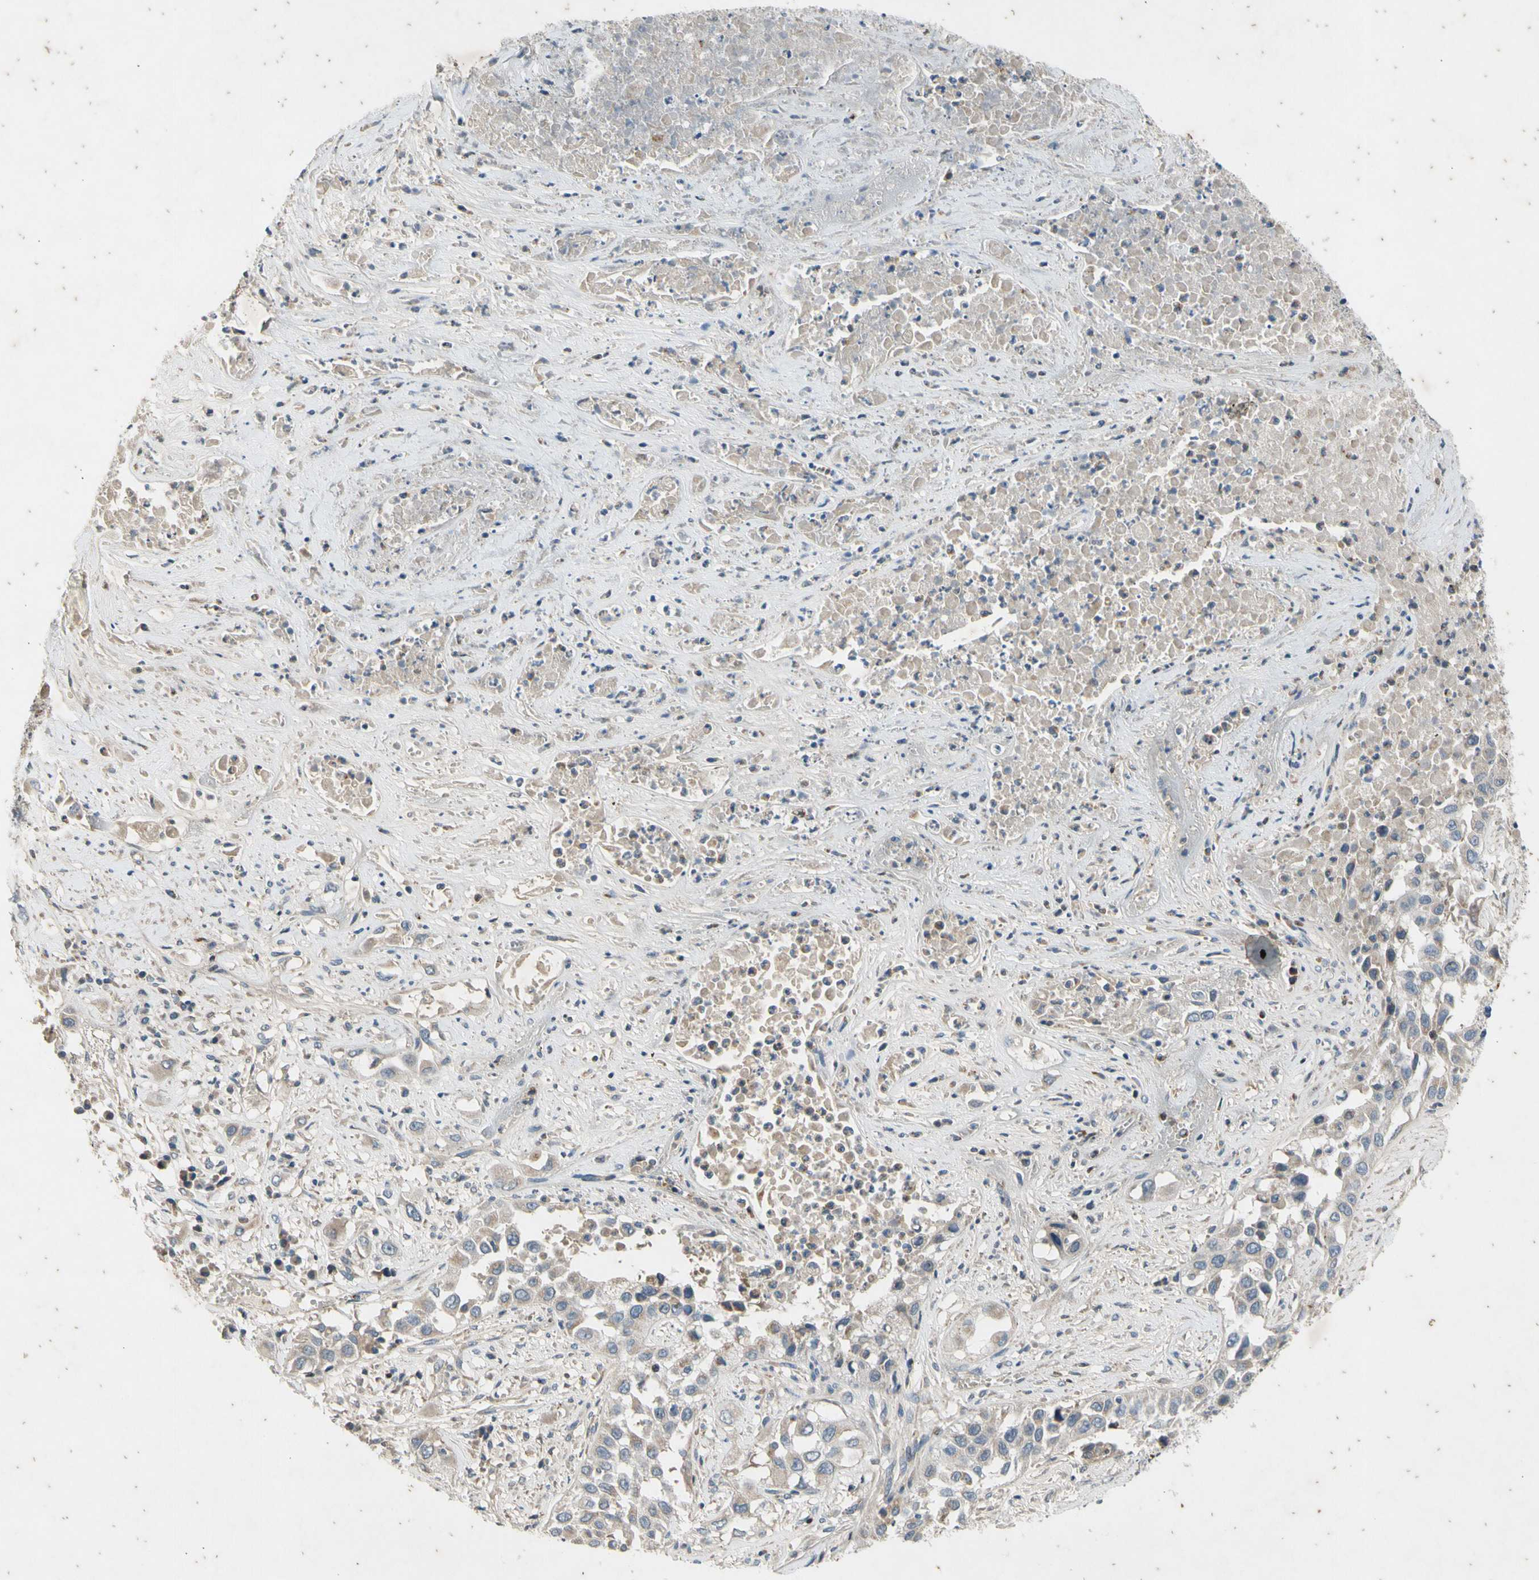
{"staining": {"intensity": "weak", "quantity": ">75%", "location": "cytoplasmic/membranous"}, "tissue": "lung cancer", "cell_type": "Tumor cells", "image_type": "cancer", "snomed": [{"axis": "morphology", "description": "Squamous cell carcinoma, NOS"}, {"axis": "topography", "description": "Lung"}], "caption": "Lung cancer stained with immunohistochemistry (IHC) displays weak cytoplasmic/membranous expression in approximately >75% of tumor cells.", "gene": "TBX21", "patient": {"sex": "male", "age": 71}}